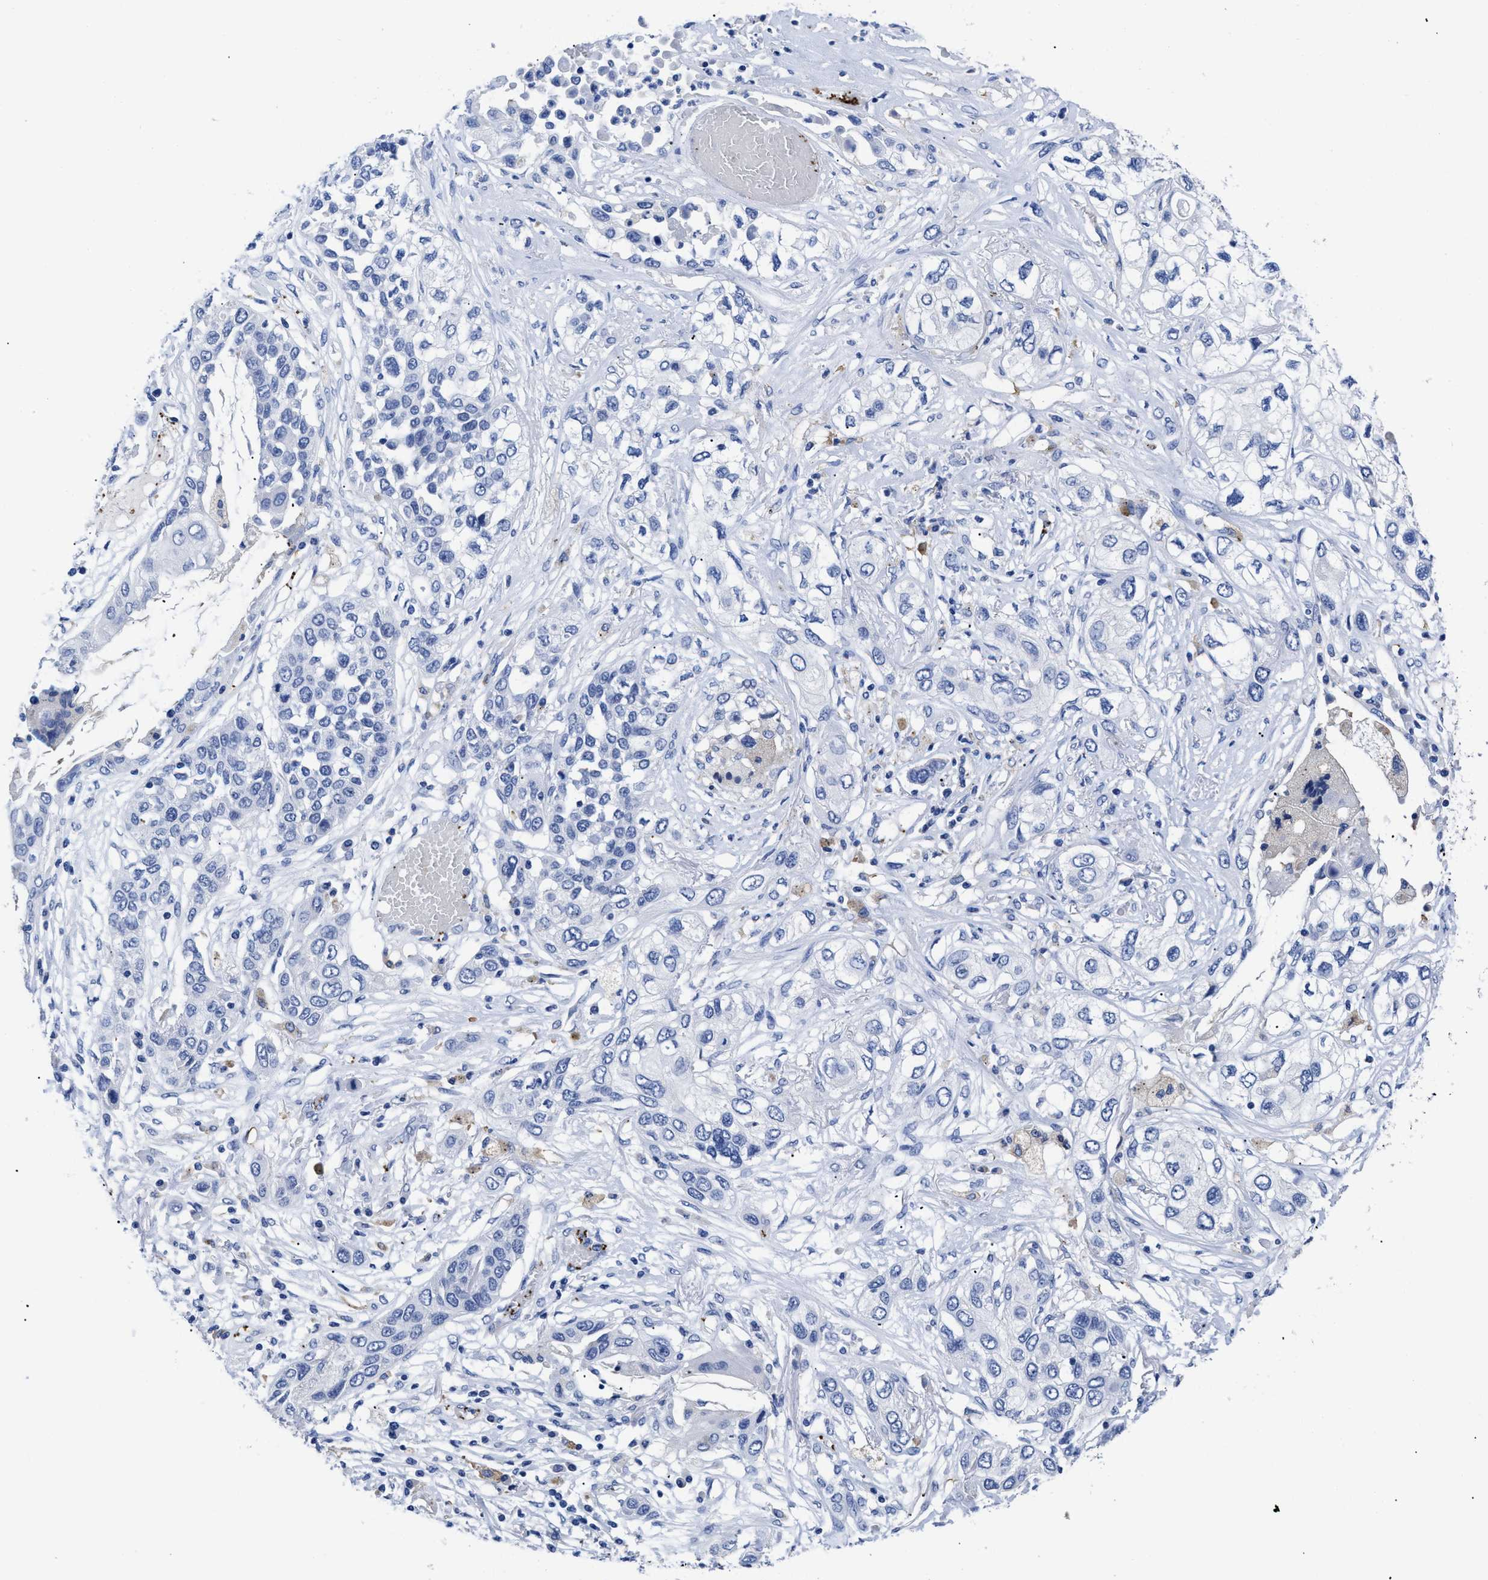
{"staining": {"intensity": "negative", "quantity": "none", "location": "none"}, "tissue": "lung cancer", "cell_type": "Tumor cells", "image_type": "cancer", "snomed": [{"axis": "morphology", "description": "Squamous cell carcinoma, NOS"}, {"axis": "topography", "description": "Lung"}], "caption": "Immunohistochemistry photomicrograph of neoplastic tissue: lung cancer stained with DAB (3,3'-diaminobenzidine) exhibits no significant protein staining in tumor cells. (DAB (3,3'-diaminobenzidine) immunohistochemistry with hematoxylin counter stain).", "gene": "TREML1", "patient": {"sex": "male", "age": 71}}